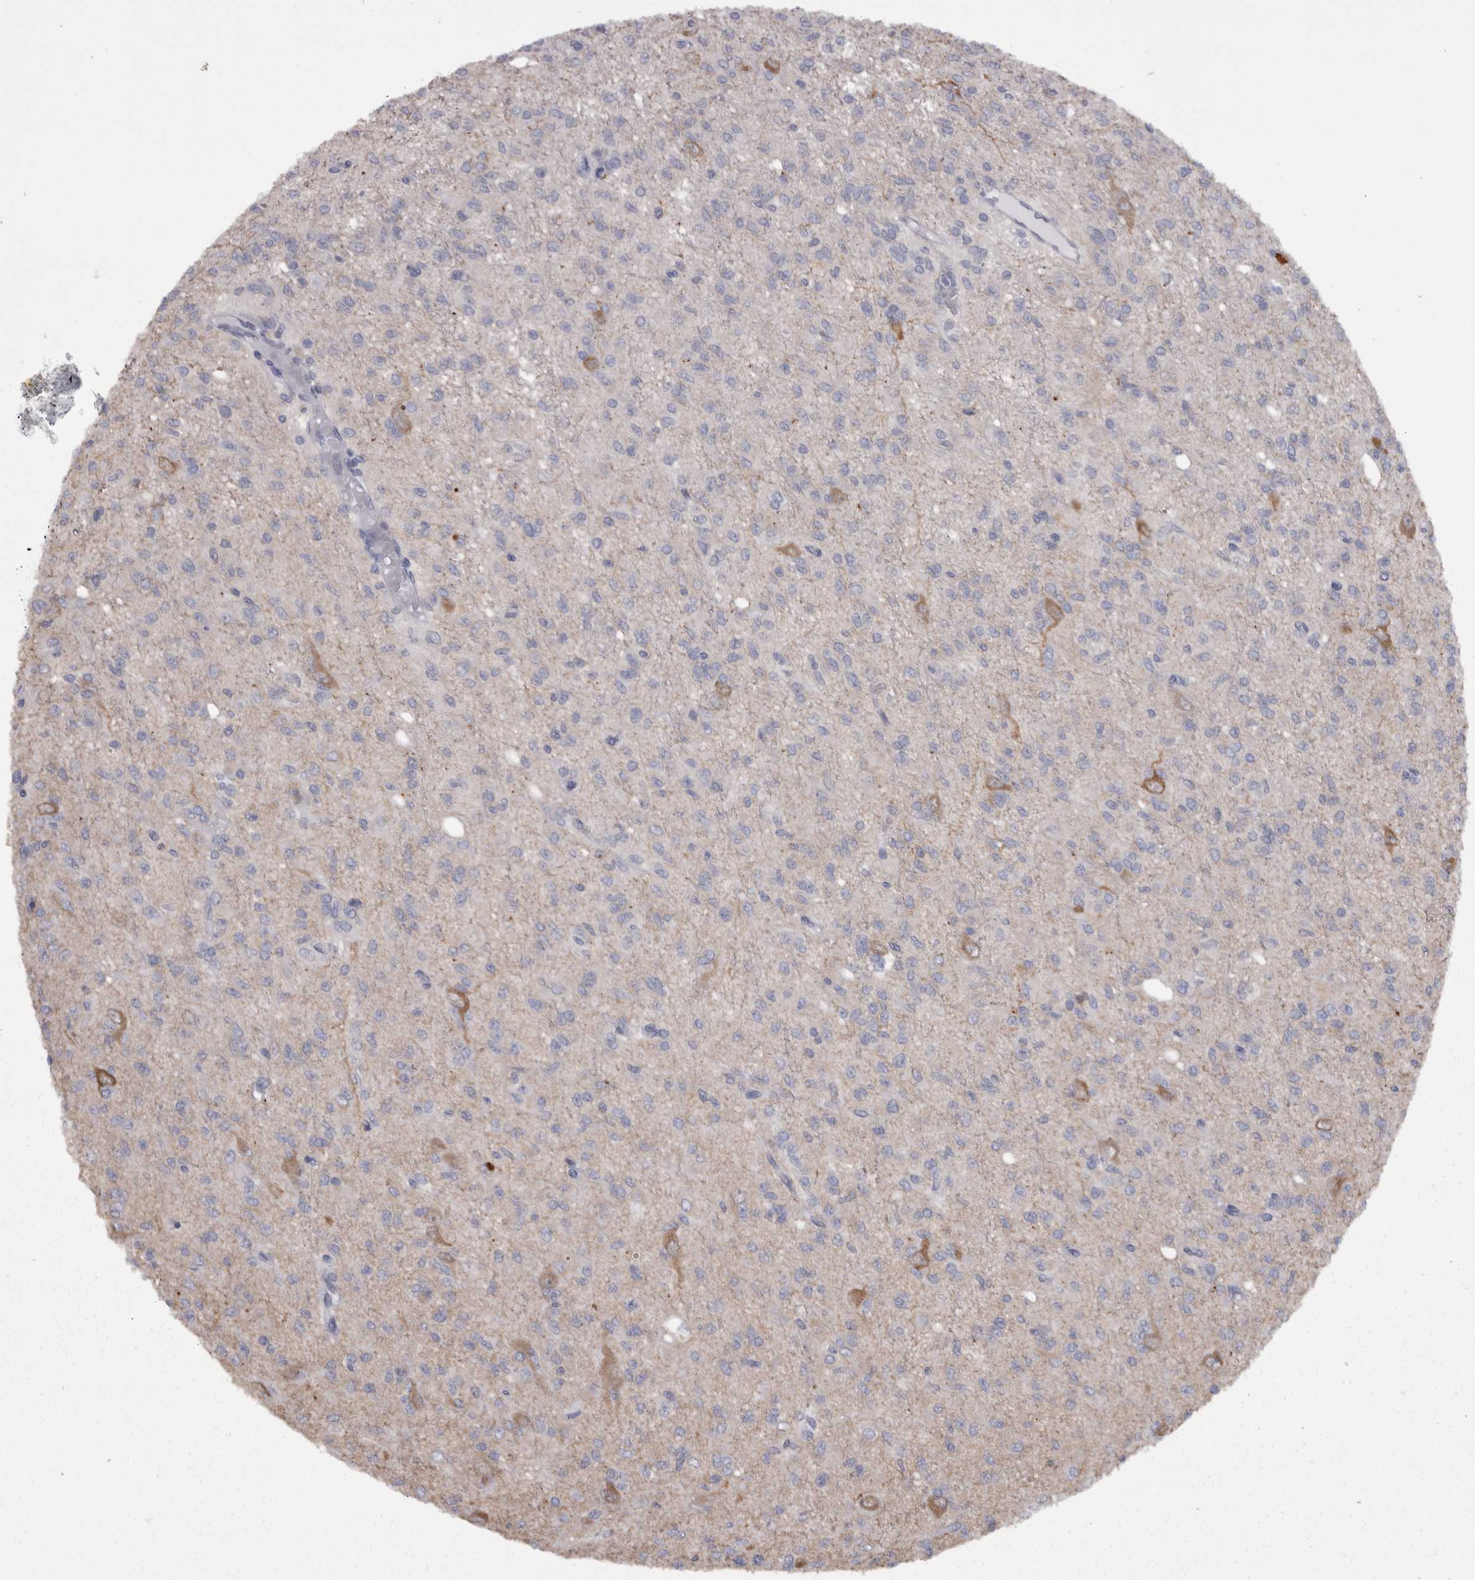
{"staining": {"intensity": "negative", "quantity": "none", "location": "none"}, "tissue": "glioma", "cell_type": "Tumor cells", "image_type": "cancer", "snomed": [{"axis": "morphology", "description": "Glioma, malignant, High grade"}, {"axis": "topography", "description": "Brain"}], "caption": "Tumor cells show no significant protein staining in glioma. Nuclei are stained in blue.", "gene": "CAMK2D", "patient": {"sex": "female", "age": 59}}